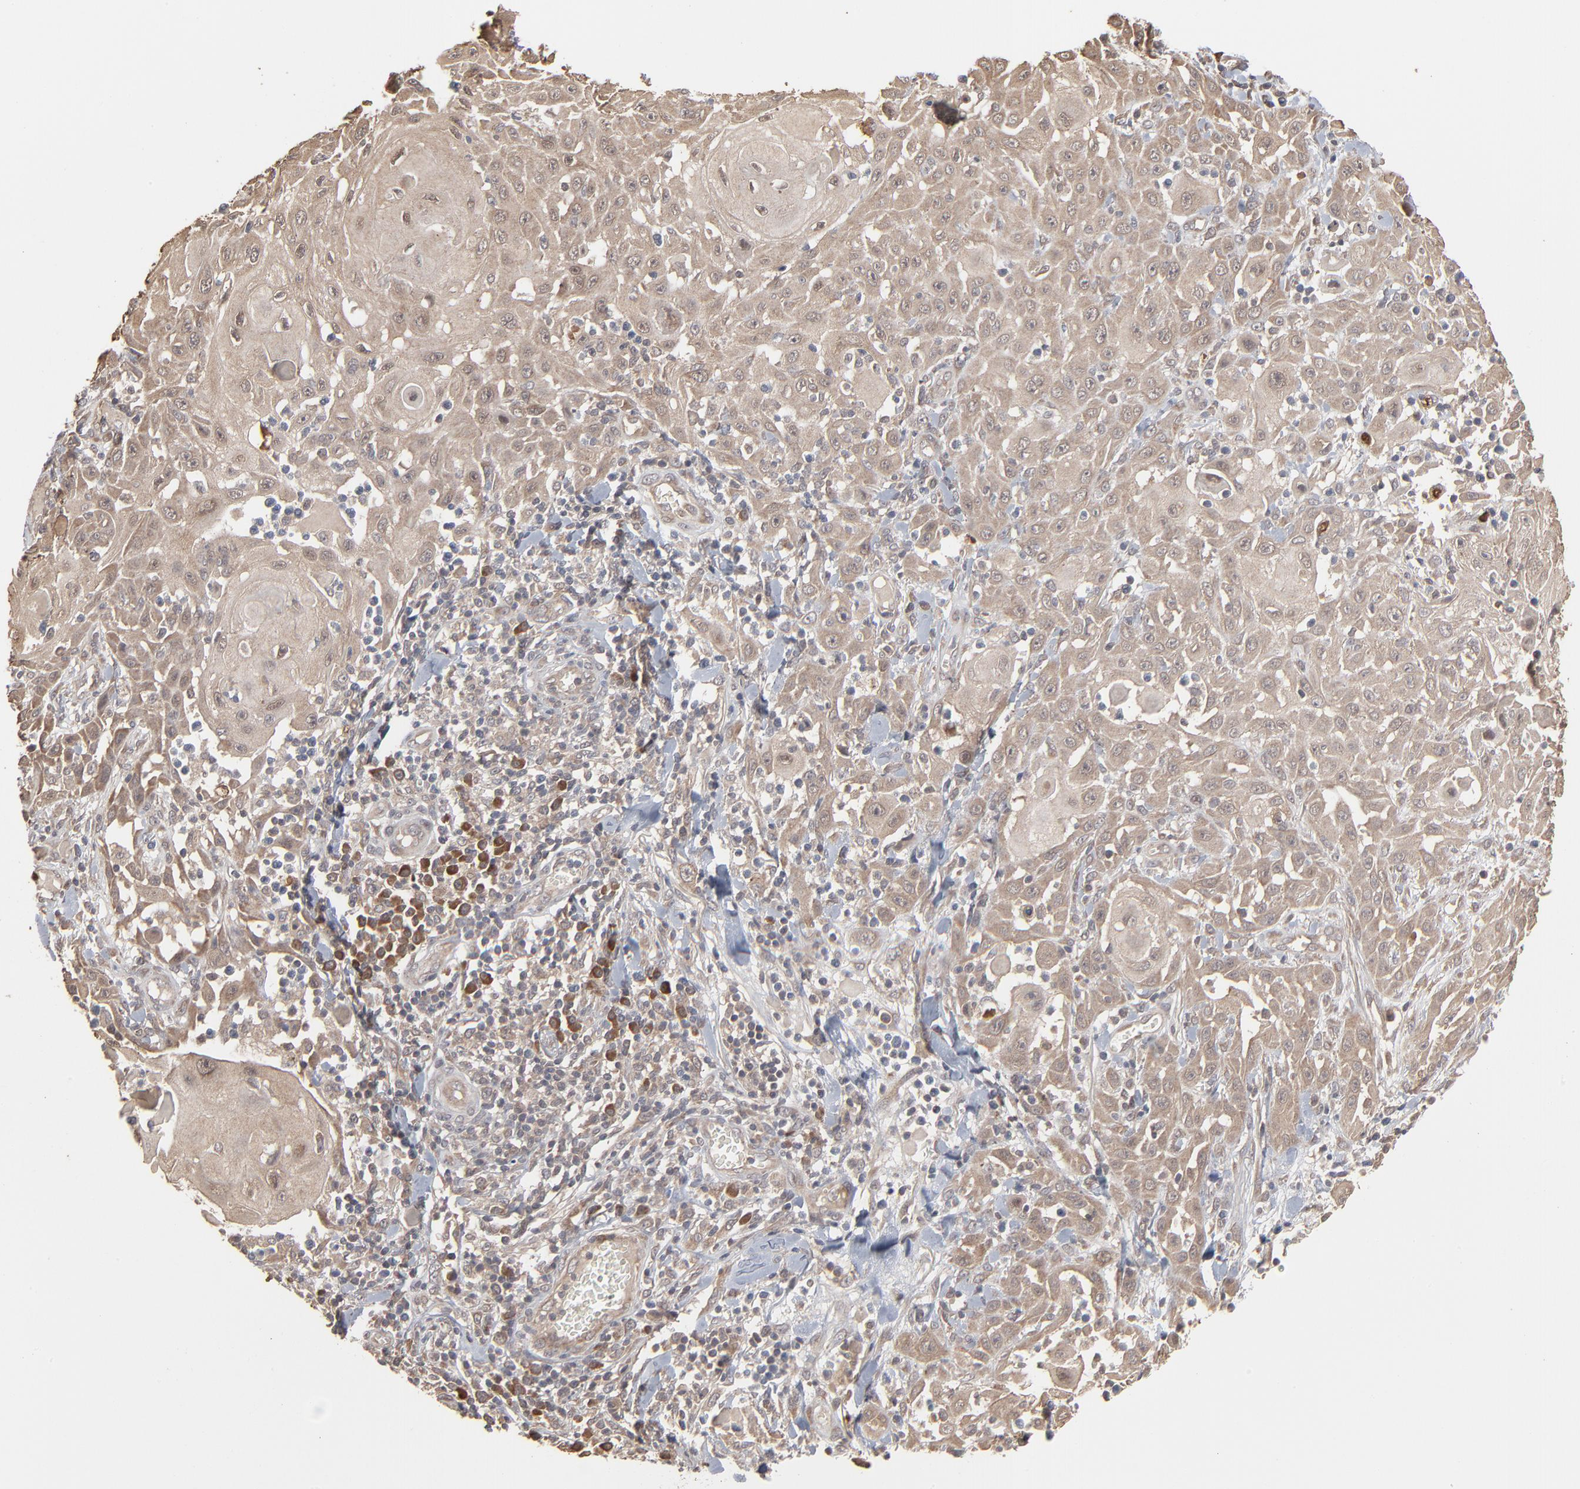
{"staining": {"intensity": "moderate", "quantity": ">75%", "location": "cytoplasmic/membranous"}, "tissue": "skin cancer", "cell_type": "Tumor cells", "image_type": "cancer", "snomed": [{"axis": "morphology", "description": "Squamous cell carcinoma, NOS"}, {"axis": "topography", "description": "Skin"}], "caption": "The image exhibits staining of squamous cell carcinoma (skin), revealing moderate cytoplasmic/membranous protein positivity (brown color) within tumor cells.", "gene": "SCFD1", "patient": {"sex": "male", "age": 24}}